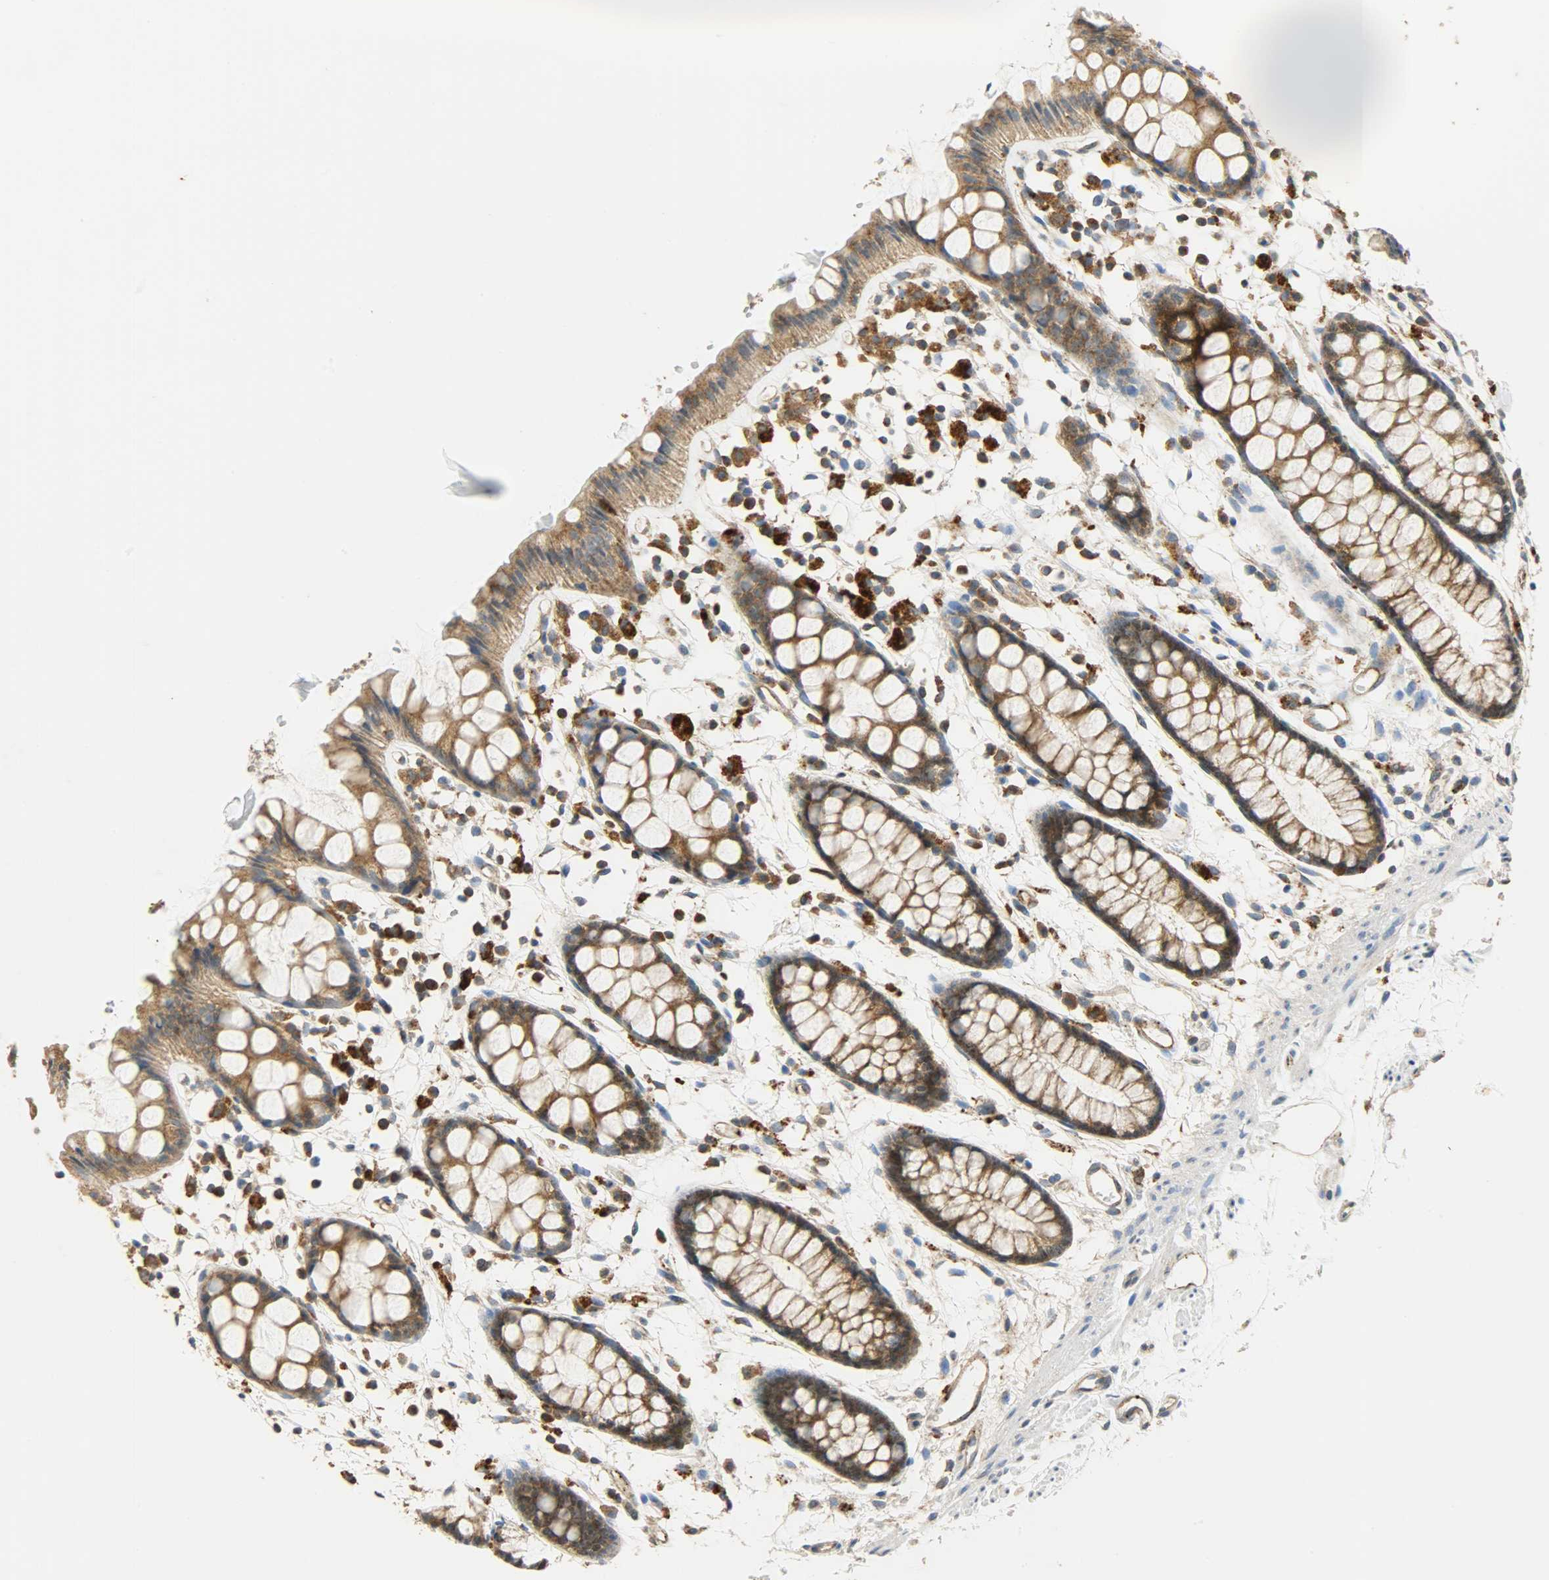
{"staining": {"intensity": "strong", "quantity": ">75%", "location": "cytoplasmic/membranous,nuclear"}, "tissue": "rectum", "cell_type": "Glandular cells", "image_type": "normal", "snomed": [{"axis": "morphology", "description": "Normal tissue, NOS"}, {"axis": "topography", "description": "Rectum"}], "caption": "IHC of unremarkable human rectum displays high levels of strong cytoplasmic/membranous,nuclear expression in approximately >75% of glandular cells. (DAB IHC with brightfield microscopy, high magnification).", "gene": "GIT2", "patient": {"sex": "female", "age": 66}}